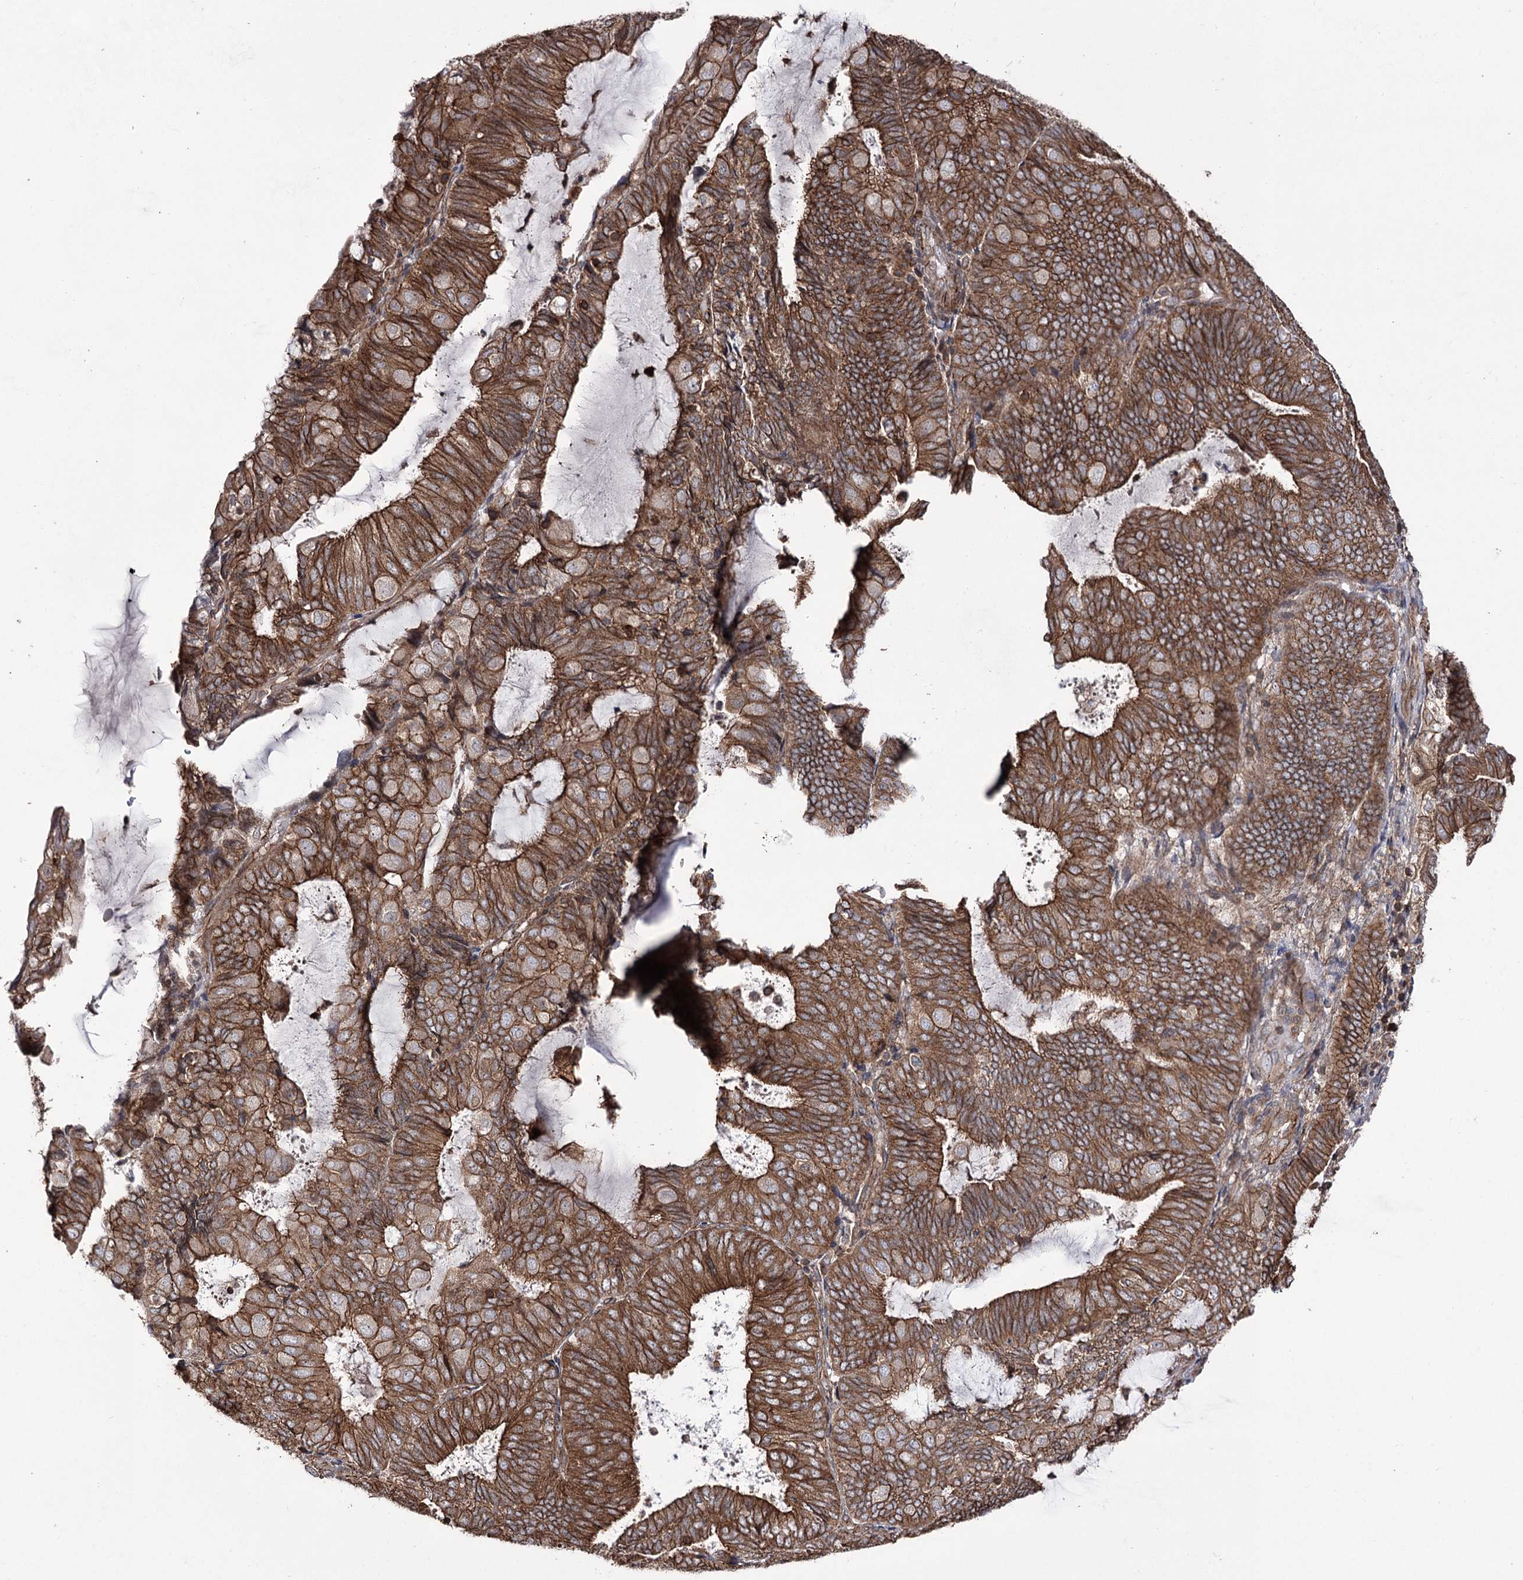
{"staining": {"intensity": "strong", "quantity": ">75%", "location": "cytoplasmic/membranous"}, "tissue": "endometrial cancer", "cell_type": "Tumor cells", "image_type": "cancer", "snomed": [{"axis": "morphology", "description": "Adenocarcinoma, NOS"}, {"axis": "topography", "description": "Endometrium"}], "caption": "Tumor cells exhibit high levels of strong cytoplasmic/membranous staining in about >75% of cells in human endometrial adenocarcinoma.", "gene": "DHX29", "patient": {"sex": "female", "age": 81}}